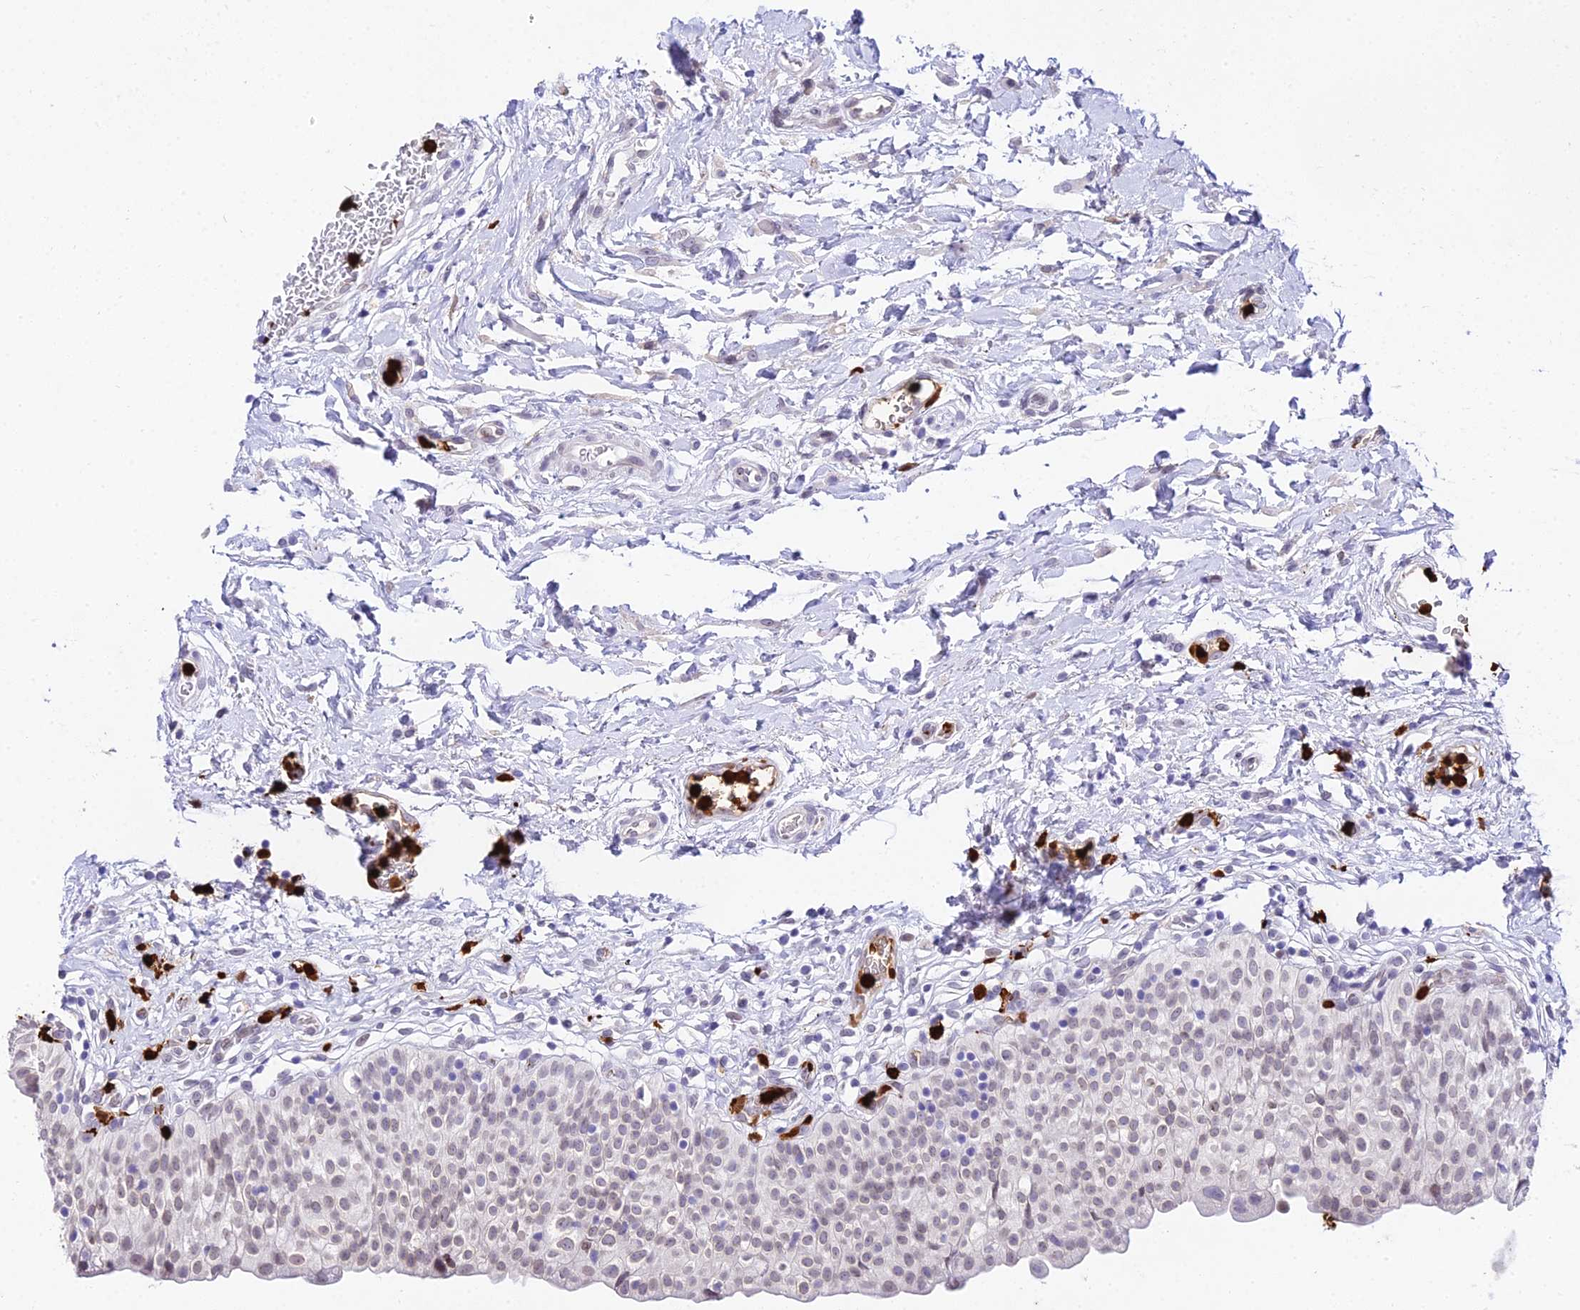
{"staining": {"intensity": "weak", "quantity": "25%-75%", "location": "nuclear"}, "tissue": "urinary bladder", "cell_type": "Urothelial cells", "image_type": "normal", "snomed": [{"axis": "morphology", "description": "Normal tissue, NOS"}, {"axis": "topography", "description": "Urinary bladder"}], "caption": "Brown immunohistochemical staining in normal urinary bladder demonstrates weak nuclear expression in approximately 25%-75% of urothelial cells.", "gene": "MCM10", "patient": {"sex": "male", "age": 55}}